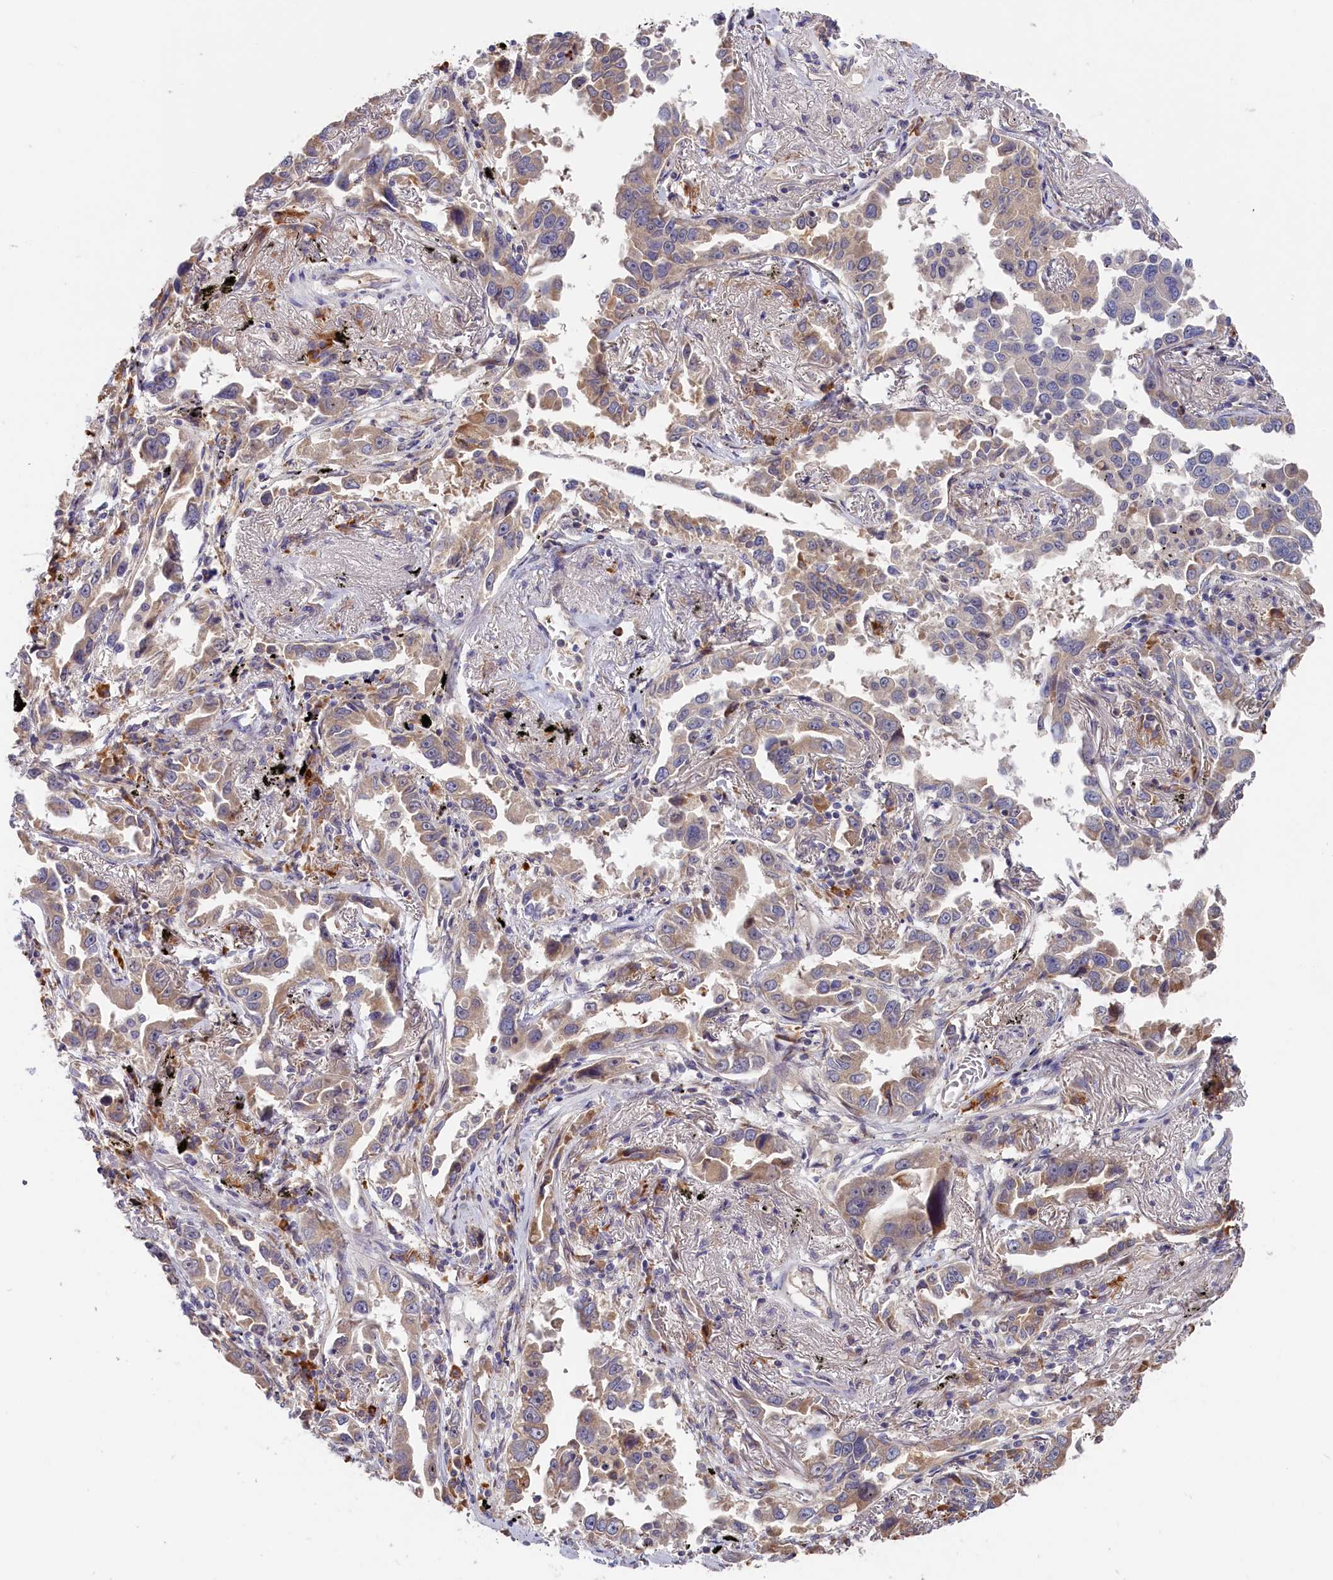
{"staining": {"intensity": "weak", "quantity": "25%-75%", "location": "cytoplasmic/membranous"}, "tissue": "lung cancer", "cell_type": "Tumor cells", "image_type": "cancer", "snomed": [{"axis": "morphology", "description": "Adenocarcinoma, NOS"}, {"axis": "topography", "description": "Lung"}], "caption": "Lung cancer stained for a protein exhibits weak cytoplasmic/membranous positivity in tumor cells. (Stains: DAB in brown, nuclei in blue, Microscopy: brightfield microscopy at high magnification).", "gene": "CEP44", "patient": {"sex": "male", "age": 67}}